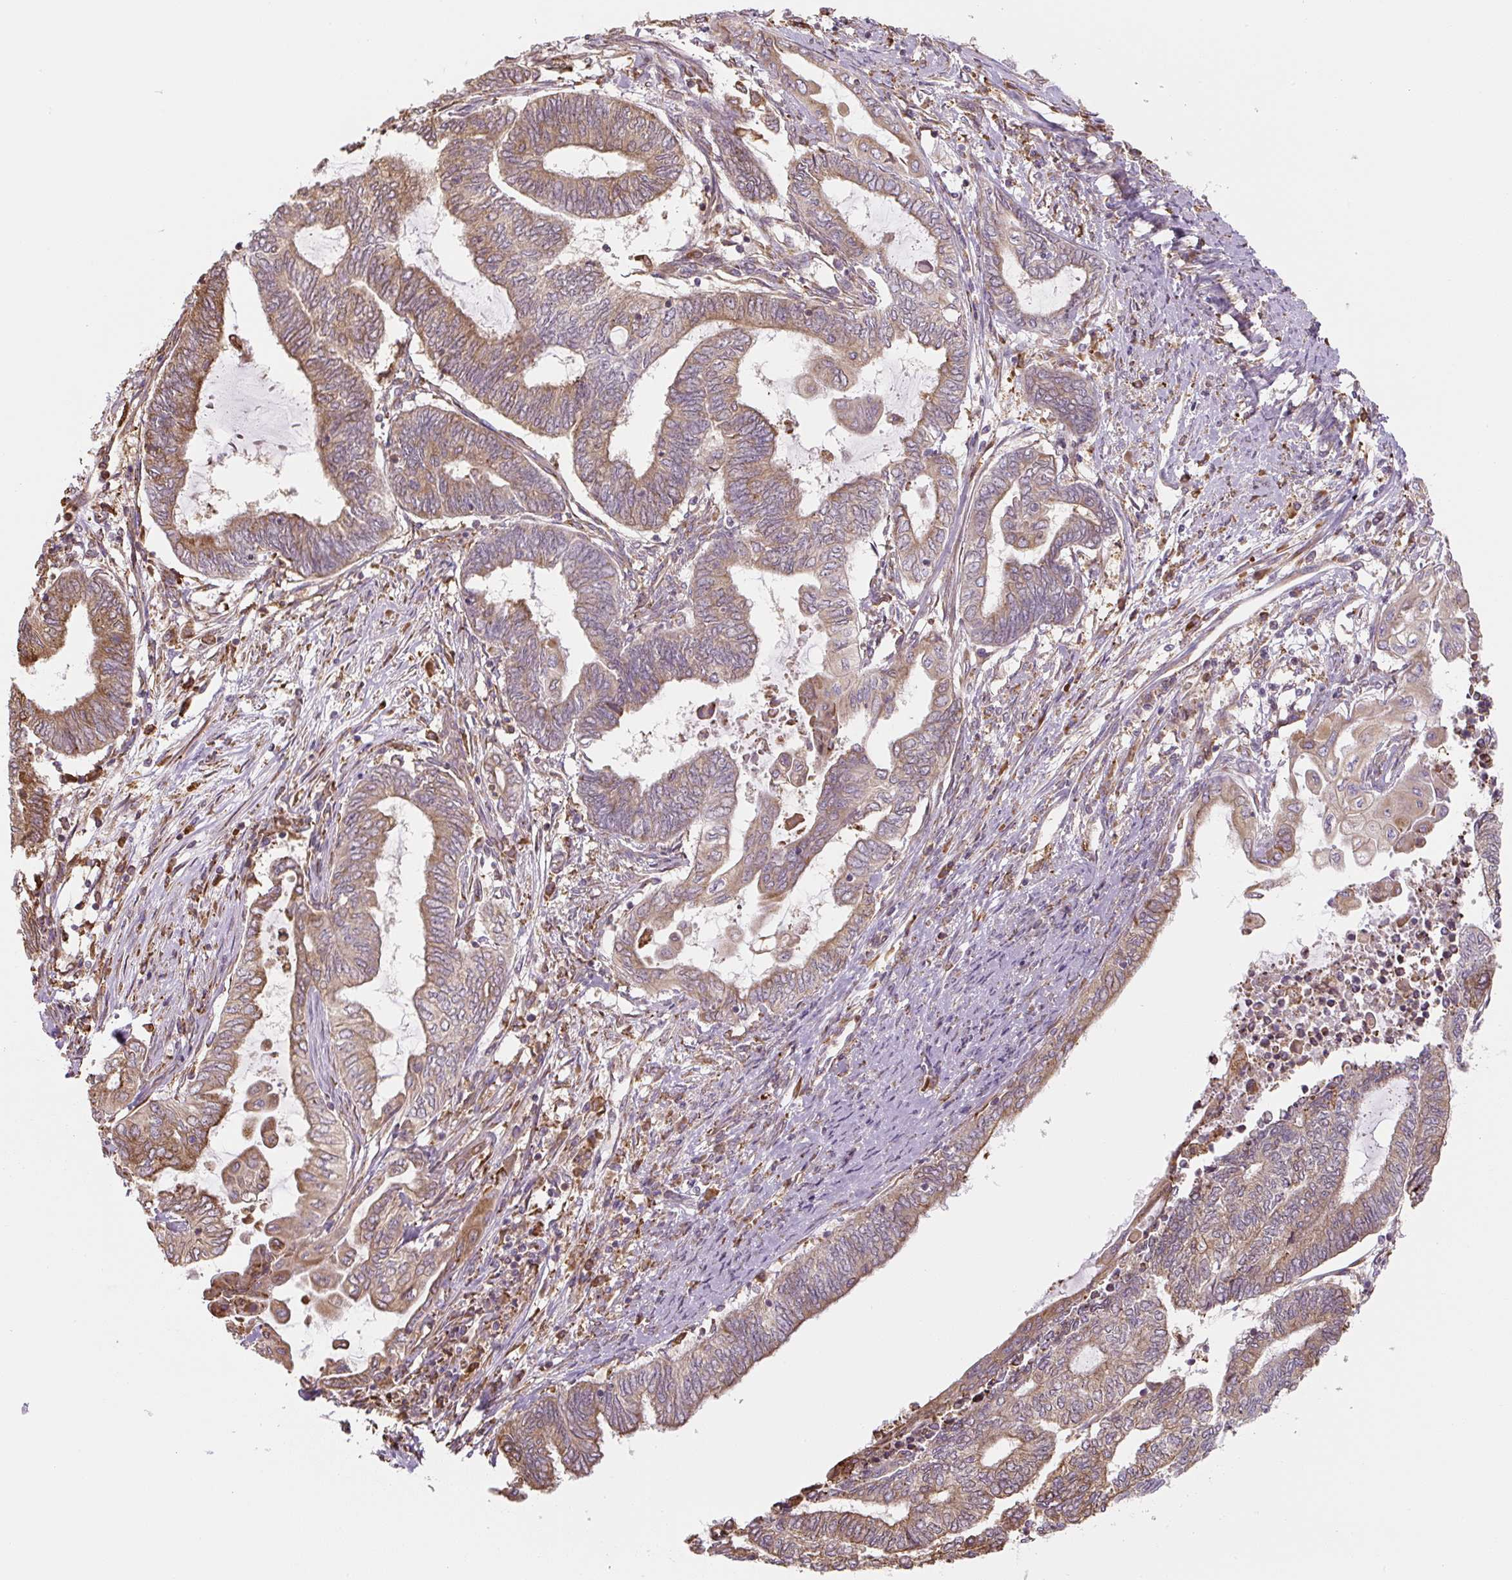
{"staining": {"intensity": "moderate", "quantity": ">75%", "location": "cytoplasmic/membranous"}, "tissue": "endometrial cancer", "cell_type": "Tumor cells", "image_type": "cancer", "snomed": [{"axis": "morphology", "description": "Adenocarcinoma, NOS"}, {"axis": "topography", "description": "Uterus"}, {"axis": "topography", "description": "Endometrium"}], "caption": "Tumor cells reveal medium levels of moderate cytoplasmic/membranous staining in approximately >75% of cells in human endometrial cancer.", "gene": "RASA1", "patient": {"sex": "female", "age": 70}}